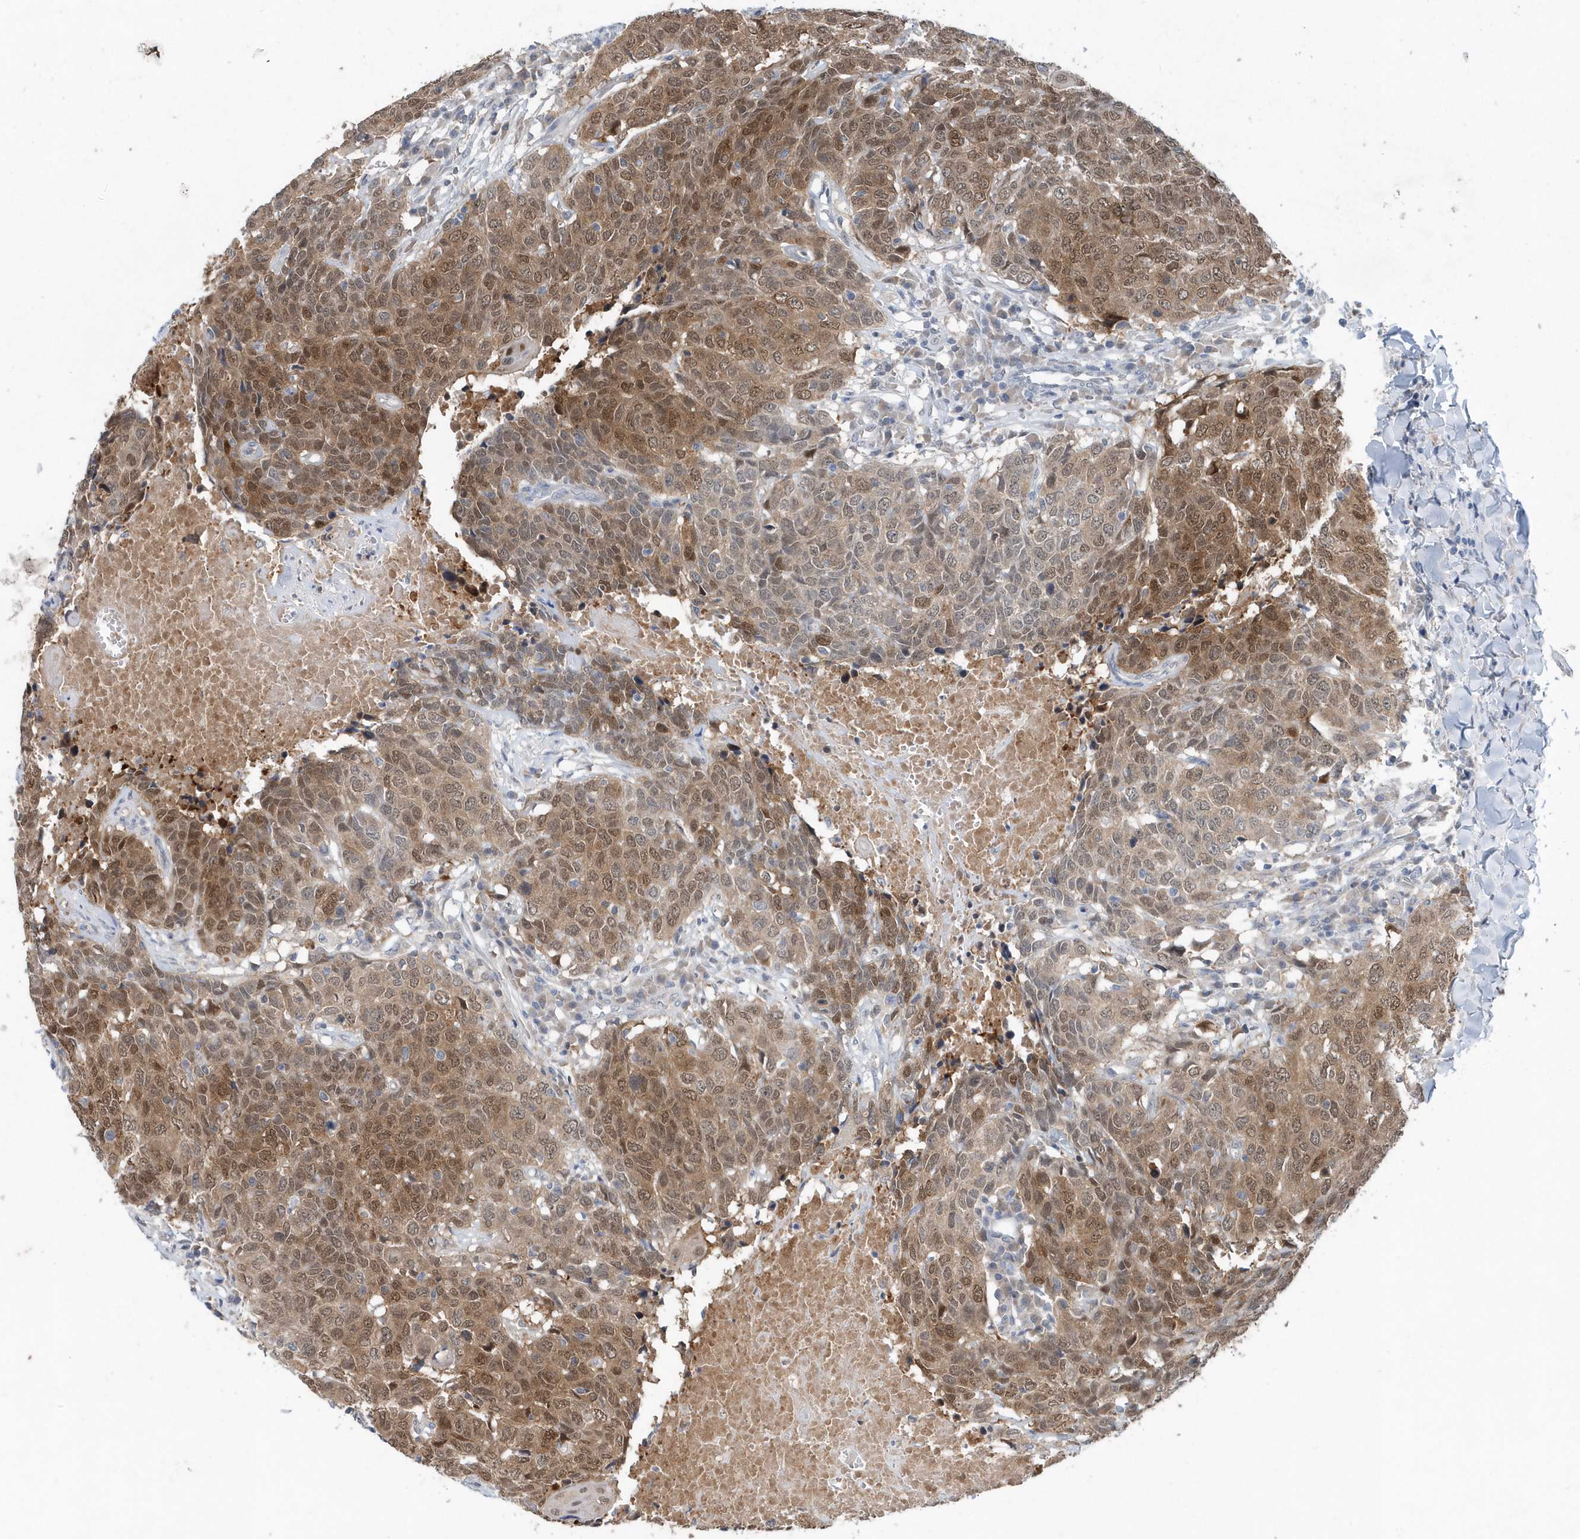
{"staining": {"intensity": "moderate", "quantity": ">75%", "location": "cytoplasmic/membranous,nuclear"}, "tissue": "head and neck cancer", "cell_type": "Tumor cells", "image_type": "cancer", "snomed": [{"axis": "morphology", "description": "Squamous cell carcinoma, NOS"}, {"axis": "topography", "description": "Head-Neck"}], "caption": "Protein expression analysis of squamous cell carcinoma (head and neck) demonstrates moderate cytoplasmic/membranous and nuclear positivity in about >75% of tumor cells.", "gene": "PFN2", "patient": {"sex": "male", "age": 66}}